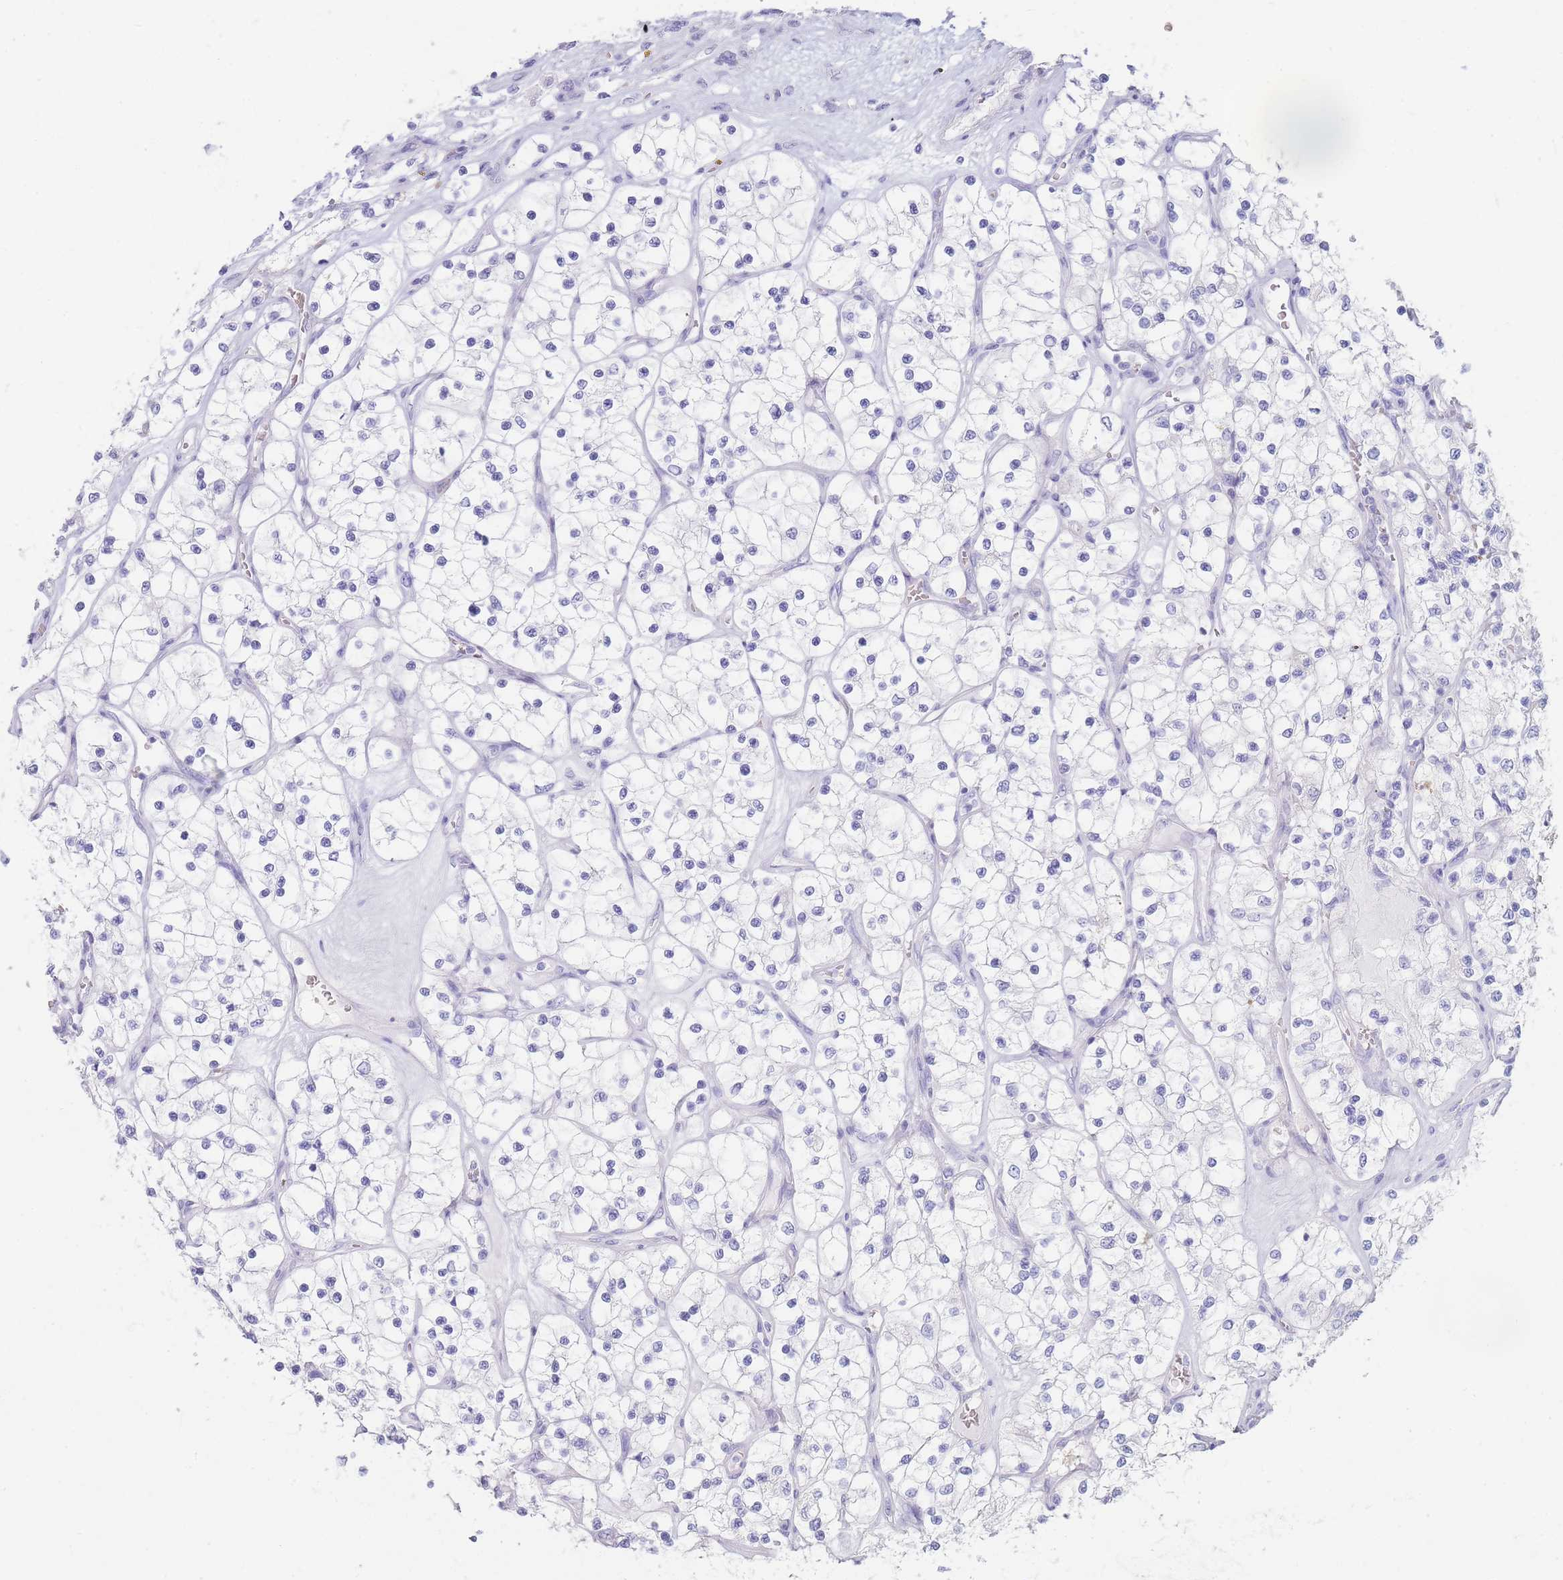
{"staining": {"intensity": "negative", "quantity": "none", "location": "none"}, "tissue": "renal cancer", "cell_type": "Tumor cells", "image_type": "cancer", "snomed": [{"axis": "morphology", "description": "Adenocarcinoma, NOS"}, {"axis": "topography", "description": "Kidney"}], "caption": "The immunohistochemistry (IHC) image has no significant expression in tumor cells of renal cancer tissue.", "gene": "HBG2", "patient": {"sex": "female", "age": 69}}